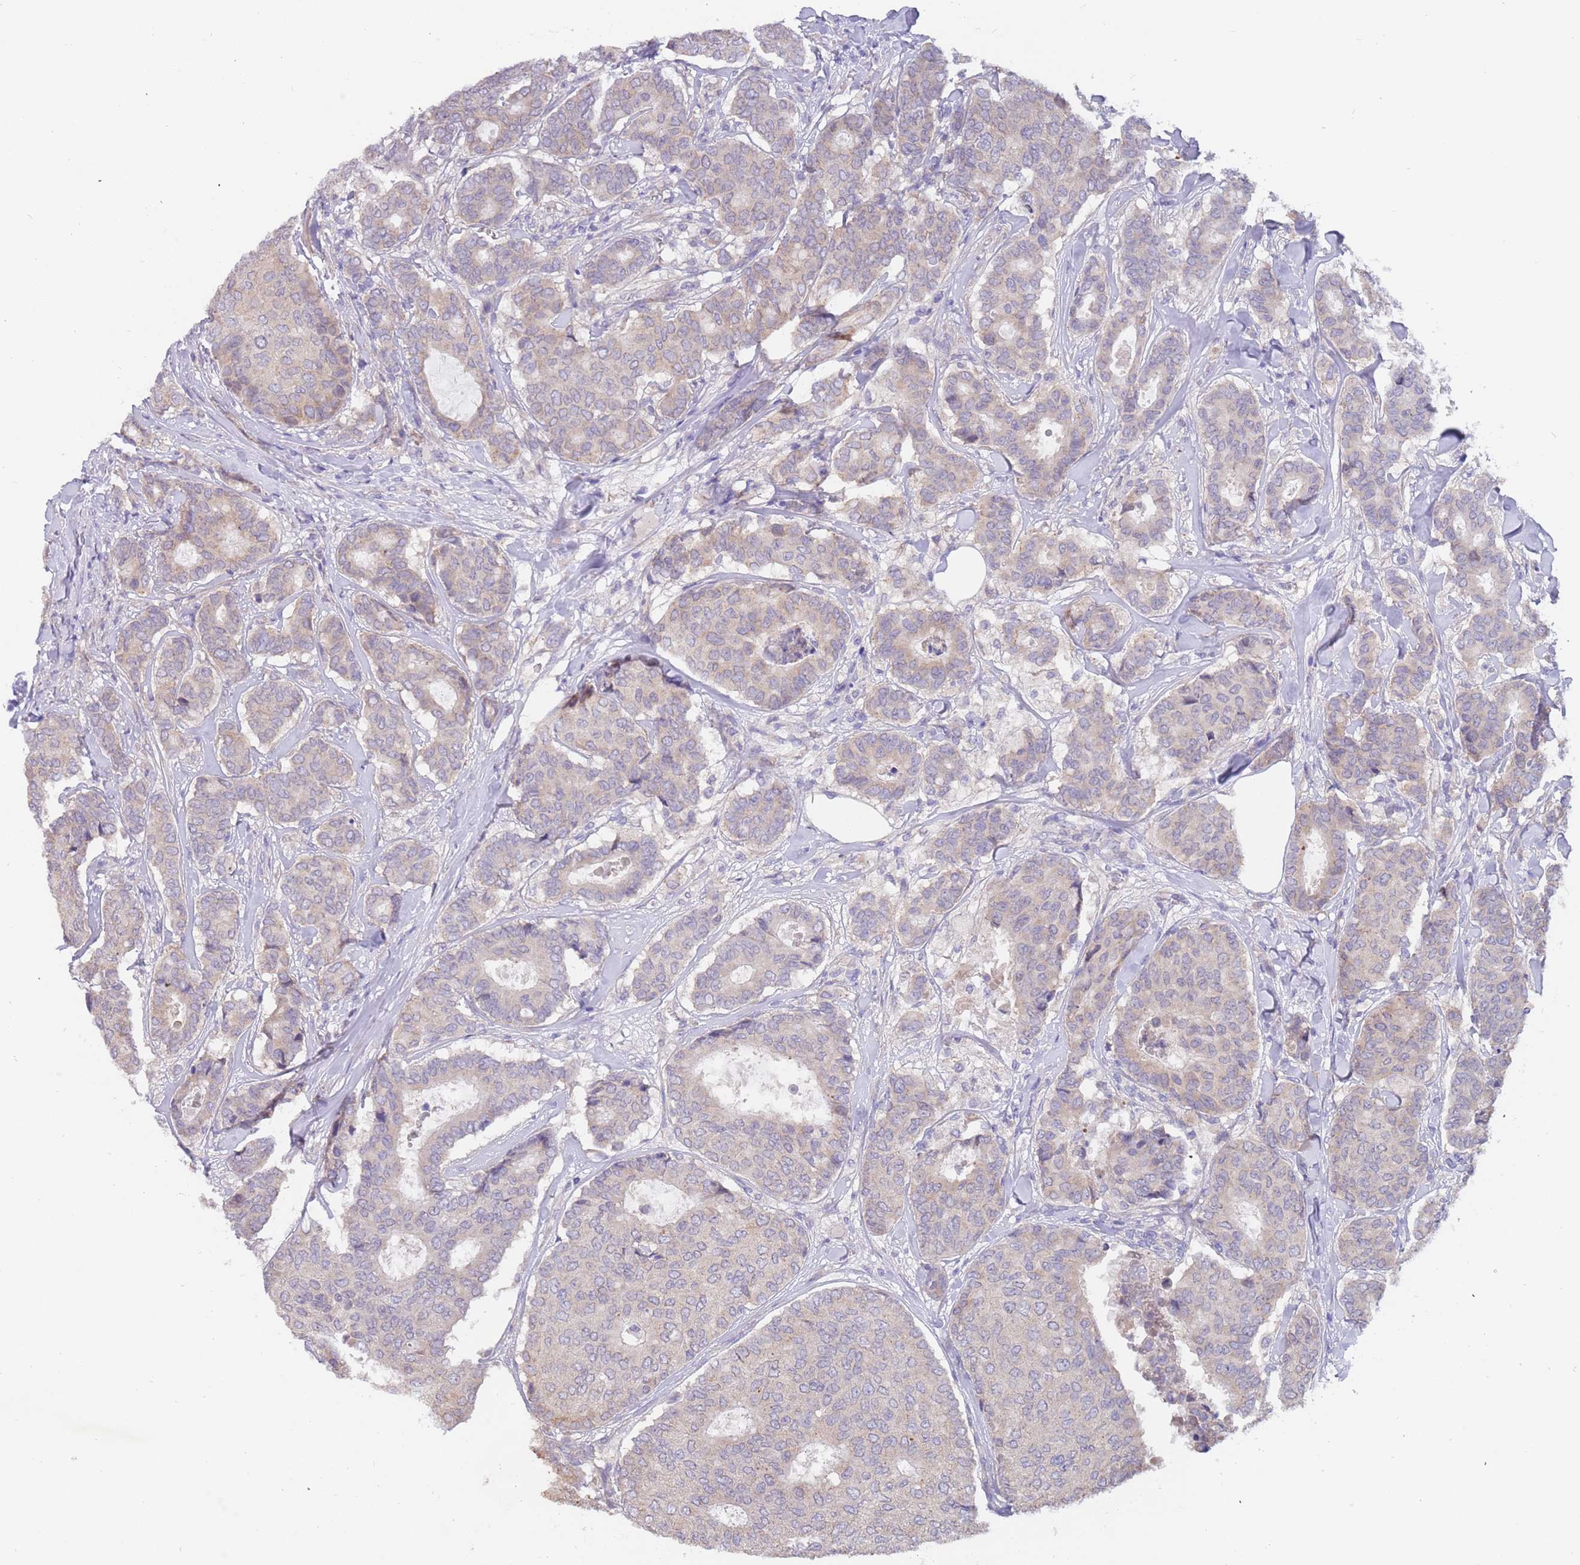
{"staining": {"intensity": "negative", "quantity": "none", "location": "none"}, "tissue": "breast cancer", "cell_type": "Tumor cells", "image_type": "cancer", "snomed": [{"axis": "morphology", "description": "Duct carcinoma"}, {"axis": "topography", "description": "Breast"}], "caption": "A micrograph of breast cancer (infiltrating ductal carcinoma) stained for a protein exhibits no brown staining in tumor cells.", "gene": "ZNF746", "patient": {"sex": "female", "age": 75}}